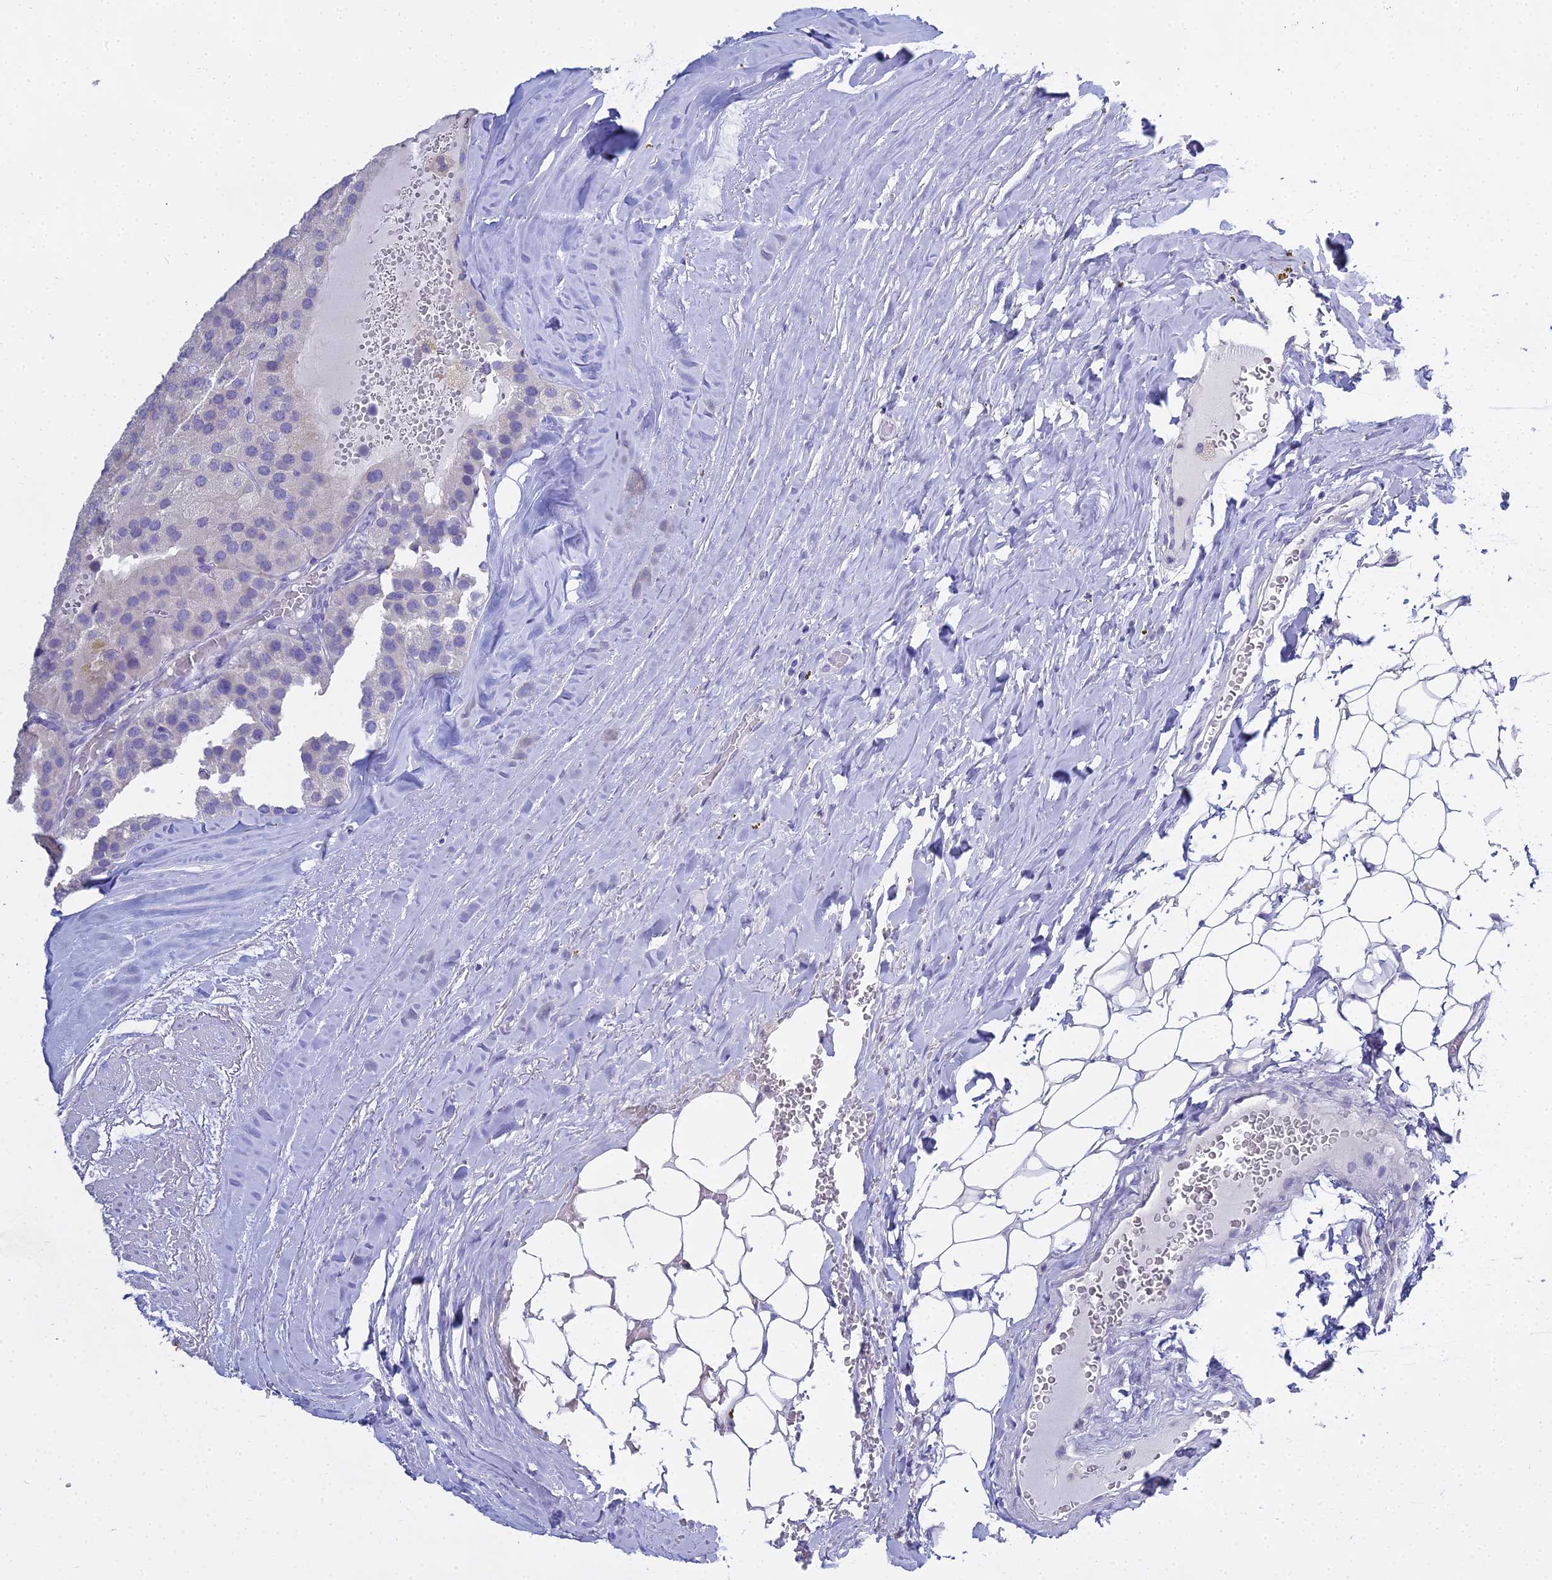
{"staining": {"intensity": "negative", "quantity": "none", "location": "none"}, "tissue": "parathyroid gland", "cell_type": "Glandular cells", "image_type": "normal", "snomed": [{"axis": "morphology", "description": "Normal tissue, NOS"}, {"axis": "morphology", "description": "Adenoma, NOS"}, {"axis": "topography", "description": "Parathyroid gland"}], "caption": "High magnification brightfield microscopy of normal parathyroid gland stained with DAB (3,3'-diaminobenzidine) (brown) and counterstained with hematoxylin (blue): glandular cells show no significant expression. (Stains: DAB immunohistochemistry with hematoxylin counter stain, Microscopy: brightfield microscopy at high magnification).", "gene": "S100A7", "patient": {"sex": "female", "age": 86}}